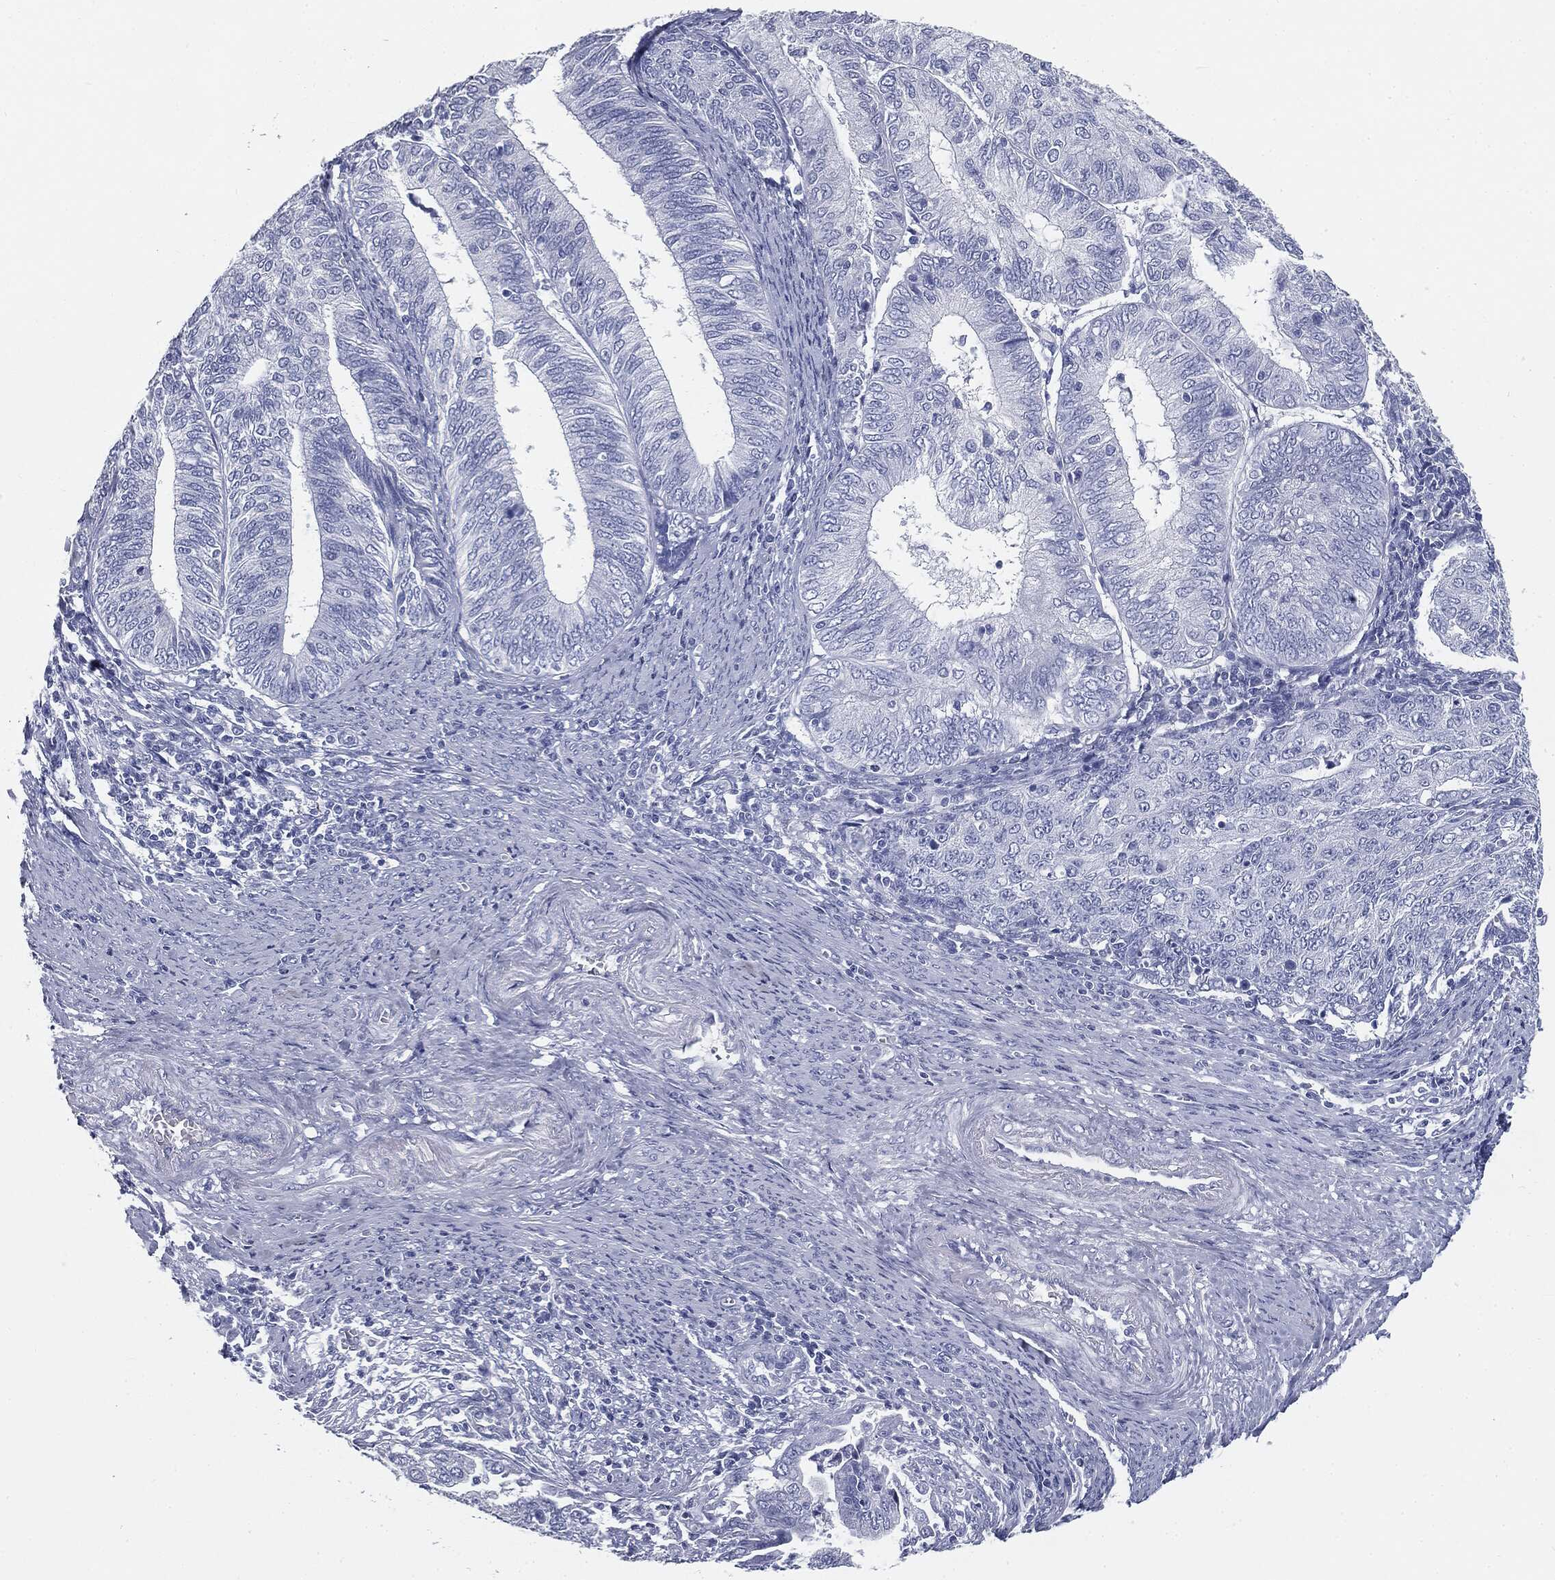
{"staining": {"intensity": "negative", "quantity": "none", "location": "none"}, "tissue": "endometrial cancer", "cell_type": "Tumor cells", "image_type": "cancer", "snomed": [{"axis": "morphology", "description": "Adenocarcinoma, NOS"}, {"axis": "topography", "description": "Endometrium"}], "caption": "An immunohistochemistry photomicrograph of endometrial cancer is shown. There is no staining in tumor cells of endometrial cancer.", "gene": "CUZD1", "patient": {"sex": "female", "age": 82}}